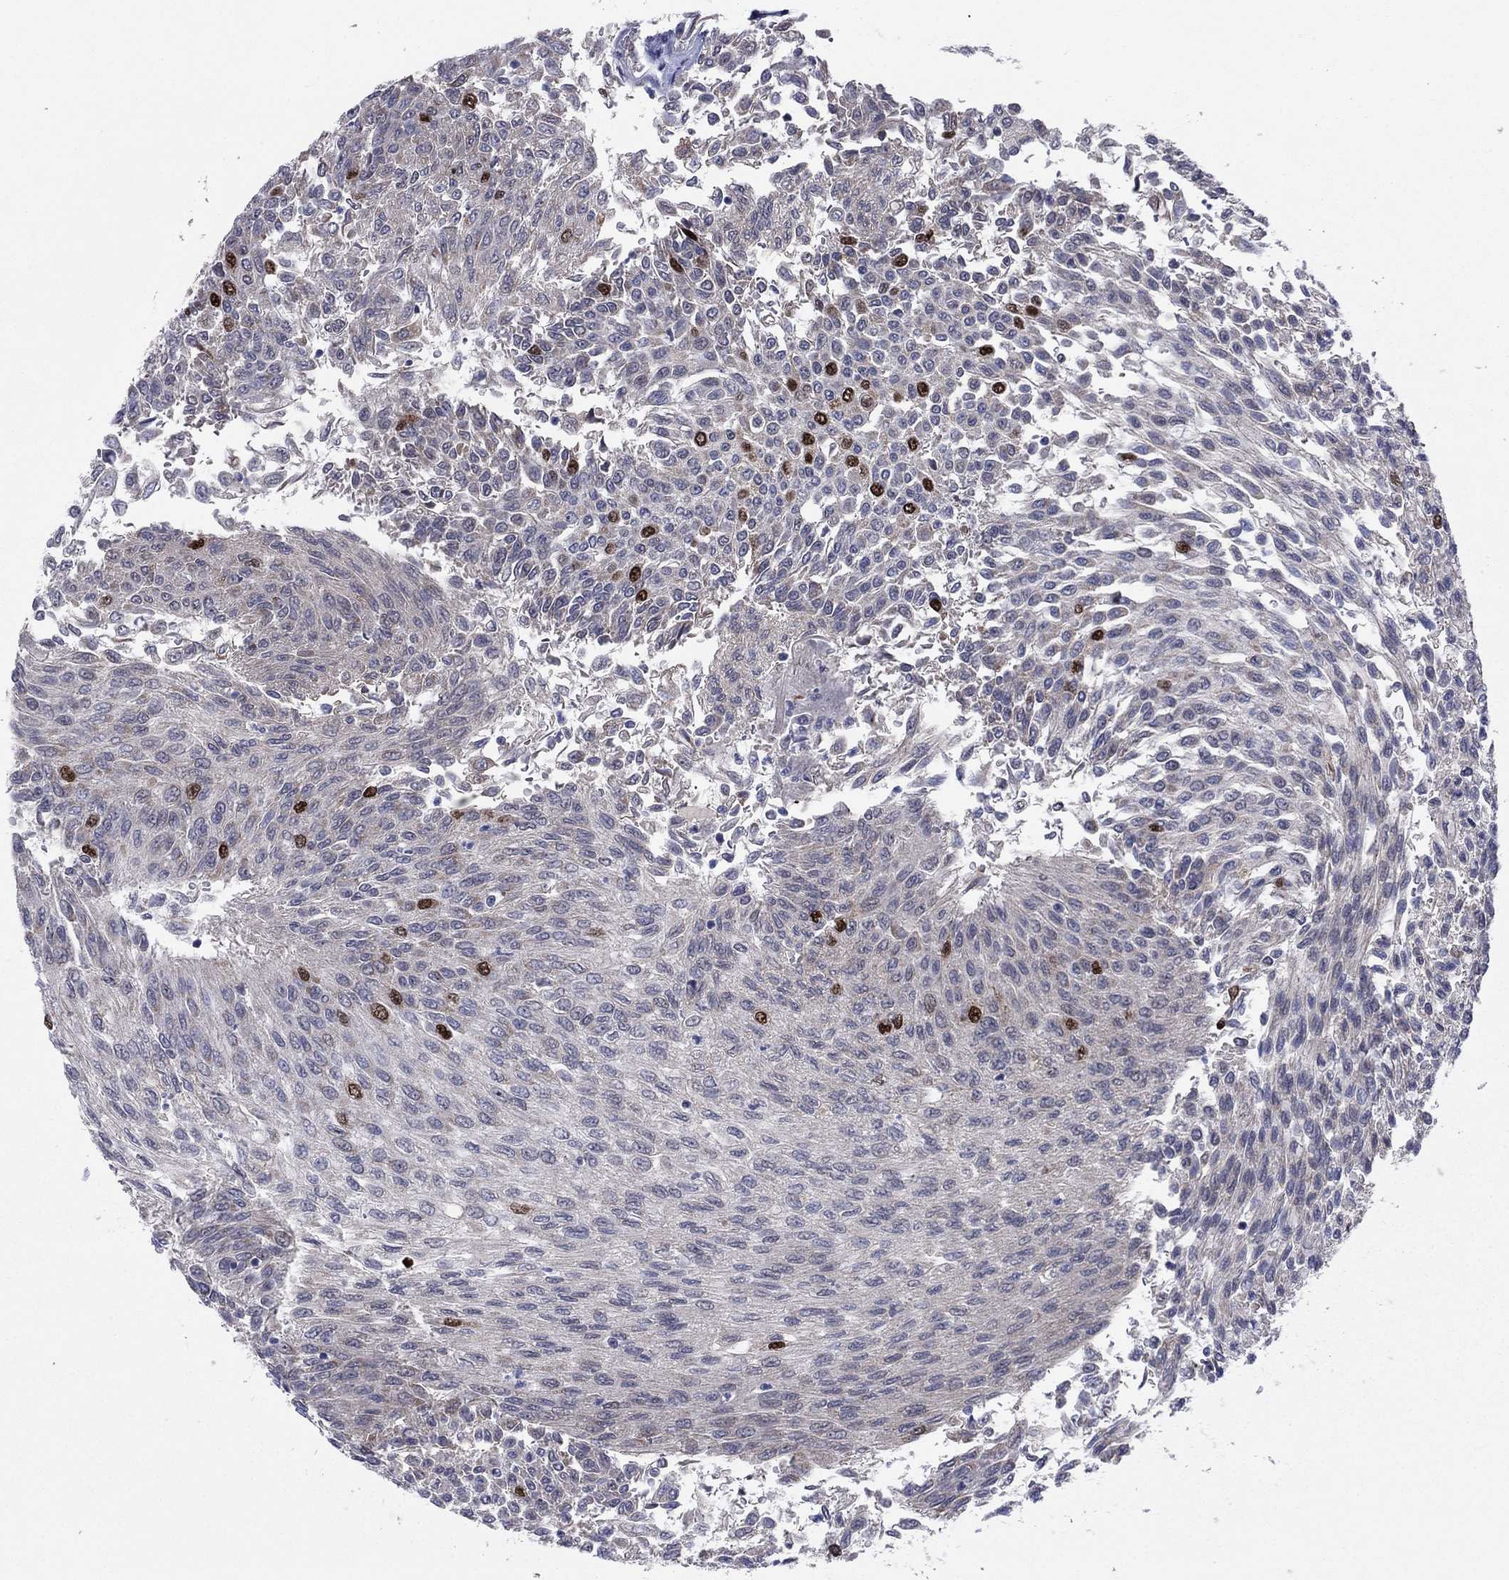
{"staining": {"intensity": "strong", "quantity": "<25%", "location": "nuclear"}, "tissue": "urothelial cancer", "cell_type": "Tumor cells", "image_type": "cancer", "snomed": [{"axis": "morphology", "description": "Urothelial carcinoma, Low grade"}, {"axis": "topography", "description": "Urinary bladder"}], "caption": "A brown stain highlights strong nuclear staining of a protein in urothelial cancer tumor cells.", "gene": "CDCA5", "patient": {"sex": "male", "age": 78}}